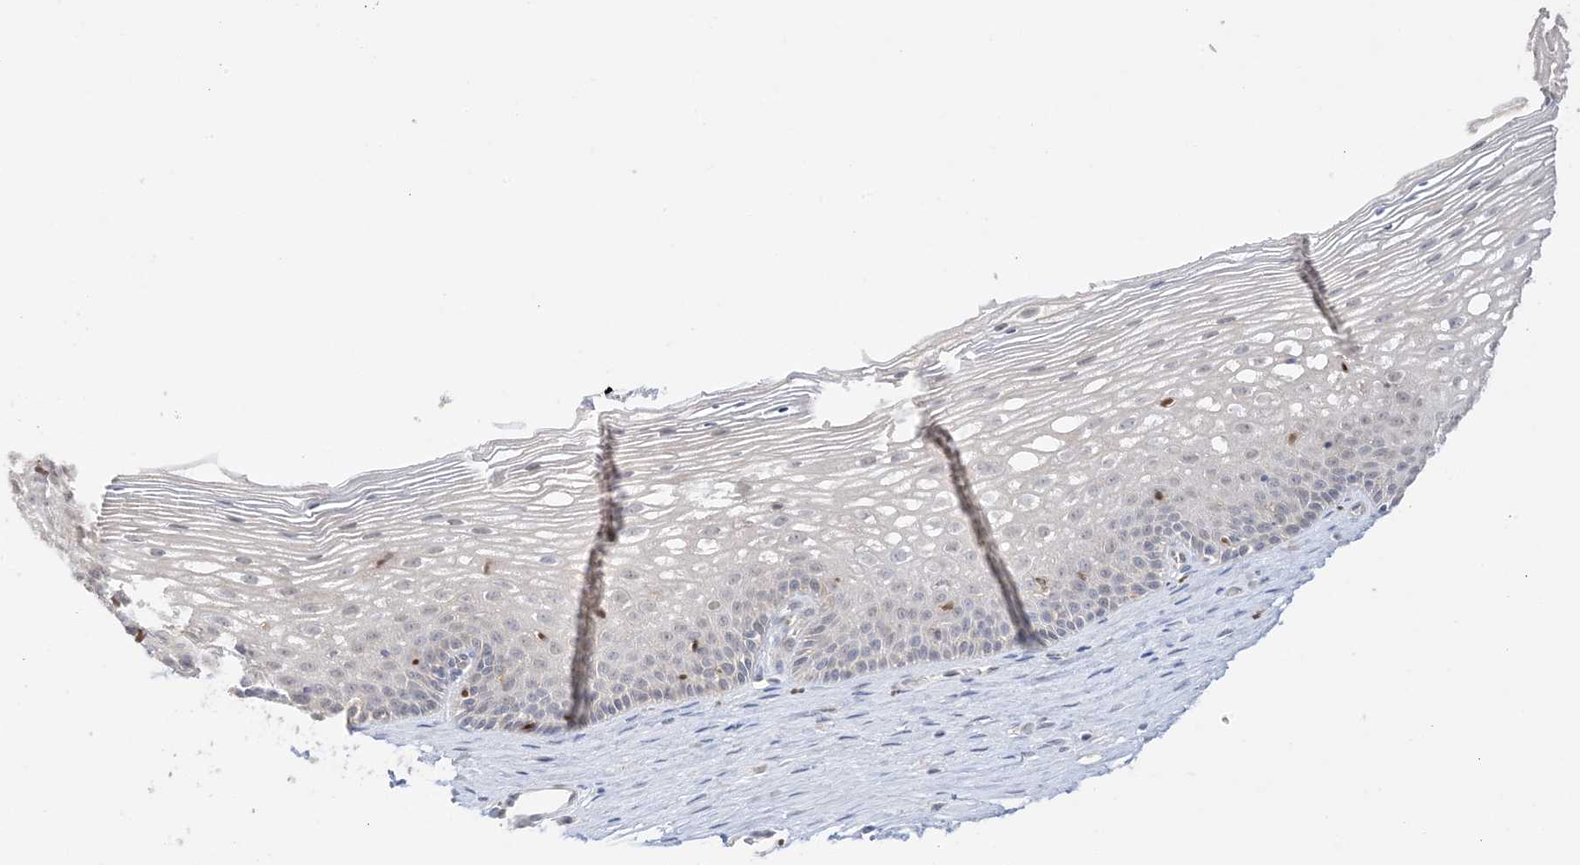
{"staining": {"intensity": "negative", "quantity": "none", "location": "none"}, "tissue": "cervix", "cell_type": "Glandular cells", "image_type": "normal", "snomed": [{"axis": "morphology", "description": "Normal tissue, NOS"}, {"axis": "topography", "description": "Cervix"}], "caption": "DAB (3,3'-diaminobenzidine) immunohistochemical staining of unremarkable human cervix shows no significant staining in glandular cells. (DAB (3,3'-diaminobenzidine) IHC visualized using brightfield microscopy, high magnification).", "gene": "GCA", "patient": {"sex": "female", "age": 33}}